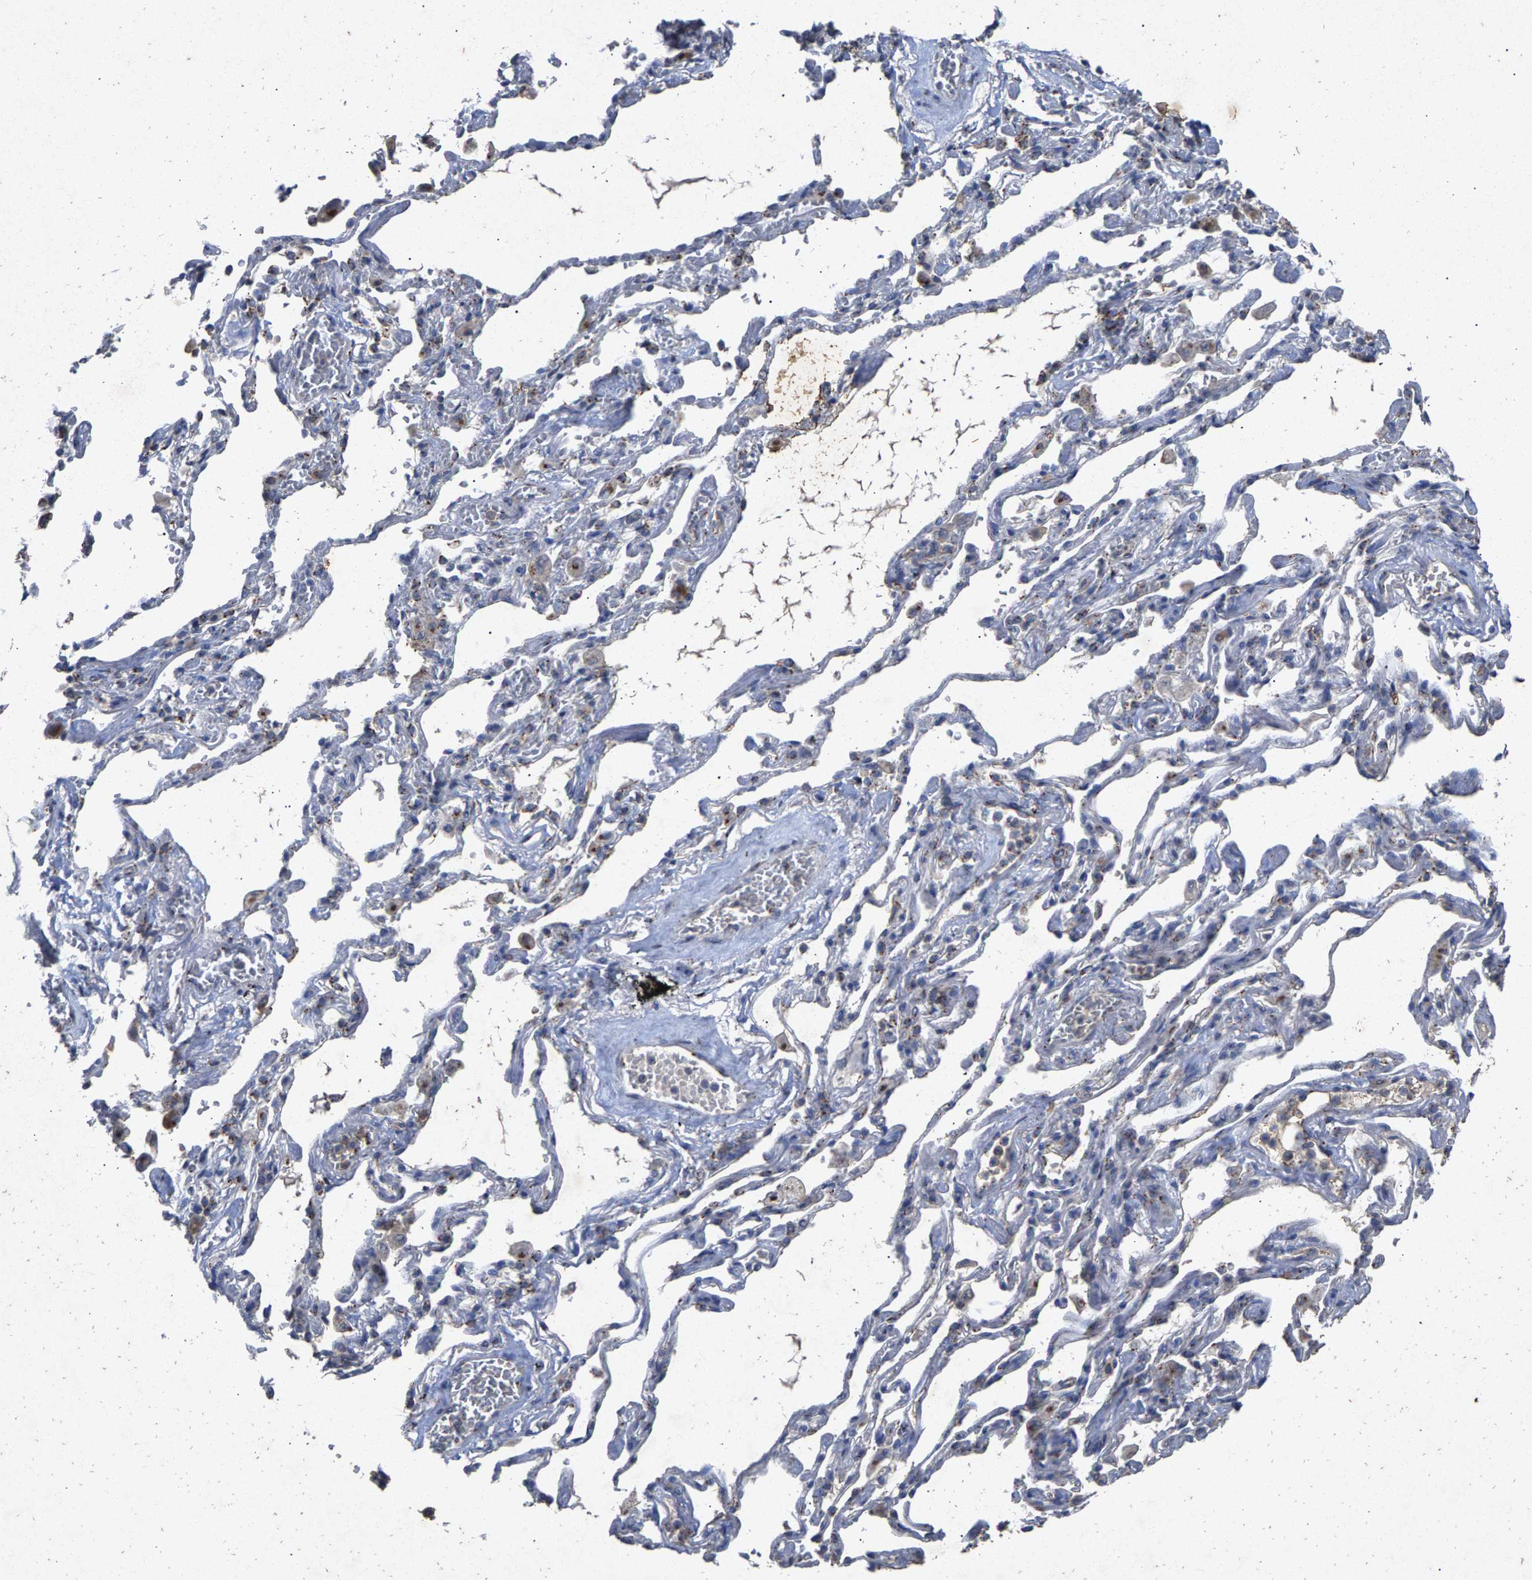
{"staining": {"intensity": "negative", "quantity": "none", "location": "none"}, "tissue": "adipose tissue", "cell_type": "Adipocytes", "image_type": "normal", "snomed": [{"axis": "morphology", "description": "Normal tissue, NOS"}, {"axis": "topography", "description": "Cartilage tissue"}, {"axis": "topography", "description": "Lung"}], "caption": "Immunohistochemistry (IHC) micrograph of unremarkable human adipose tissue stained for a protein (brown), which reveals no positivity in adipocytes. The staining is performed using DAB brown chromogen with nuclei counter-stained in using hematoxylin.", "gene": "MAN2A1", "patient": {"sex": "female", "age": 77}}